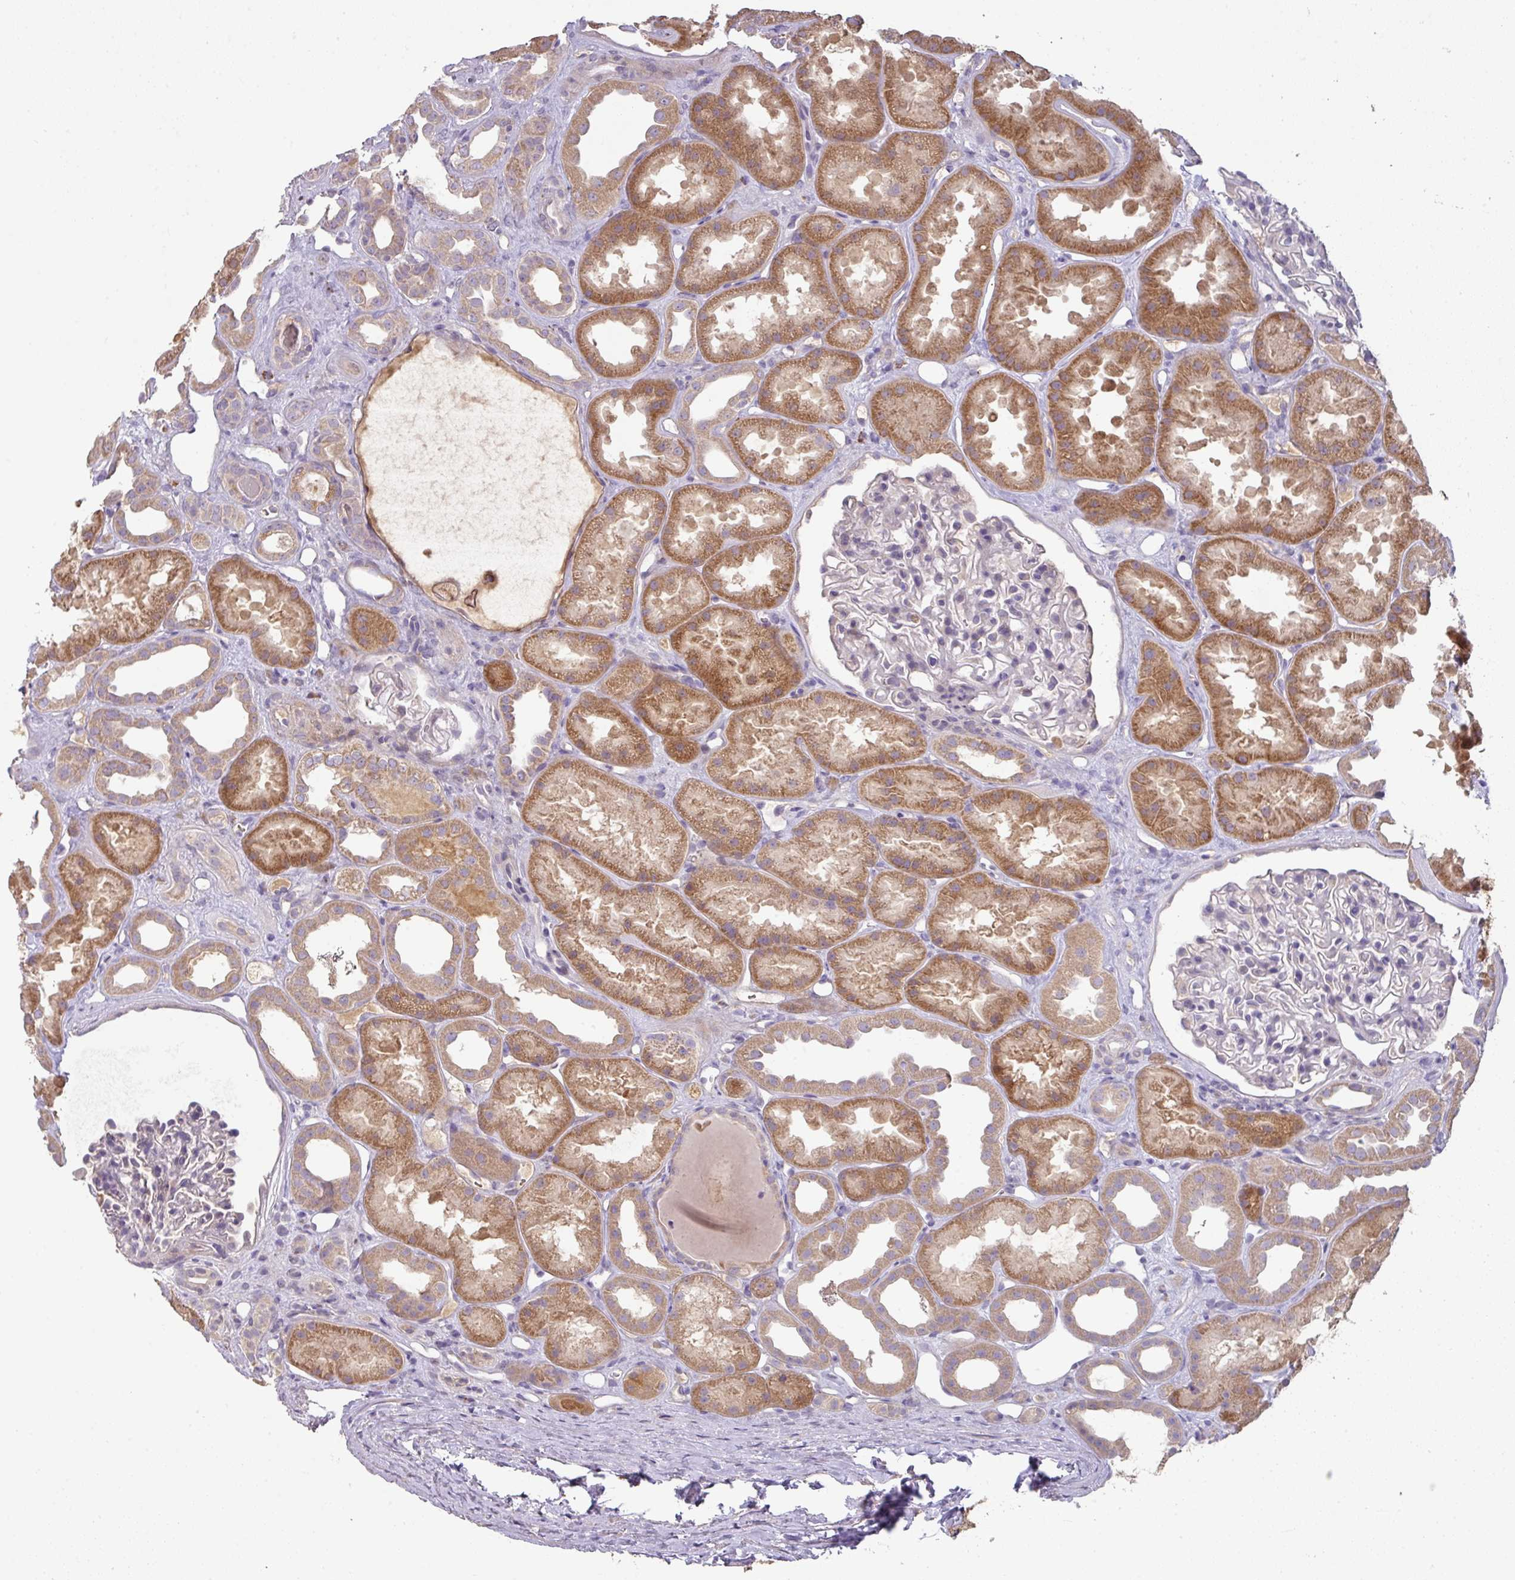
{"staining": {"intensity": "negative", "quantity": "none", "location": "none"}, "tissue": "kidney", "cell_type": "Cells in glomeruli", "image_type": "normal", "snomed": [{"axis": "morphology", "description": "Normal tissue, NOS"}, {"axis": "topography", "description": "Kidney"}], "caption": "DAB (3,3'-diaminobenzidine) immunohistochemical staining of benign kidney displays no significant expression in cells in glomeruli.", "gene": "ZNF266", "patient": {"sex": "male", "age": 61}}